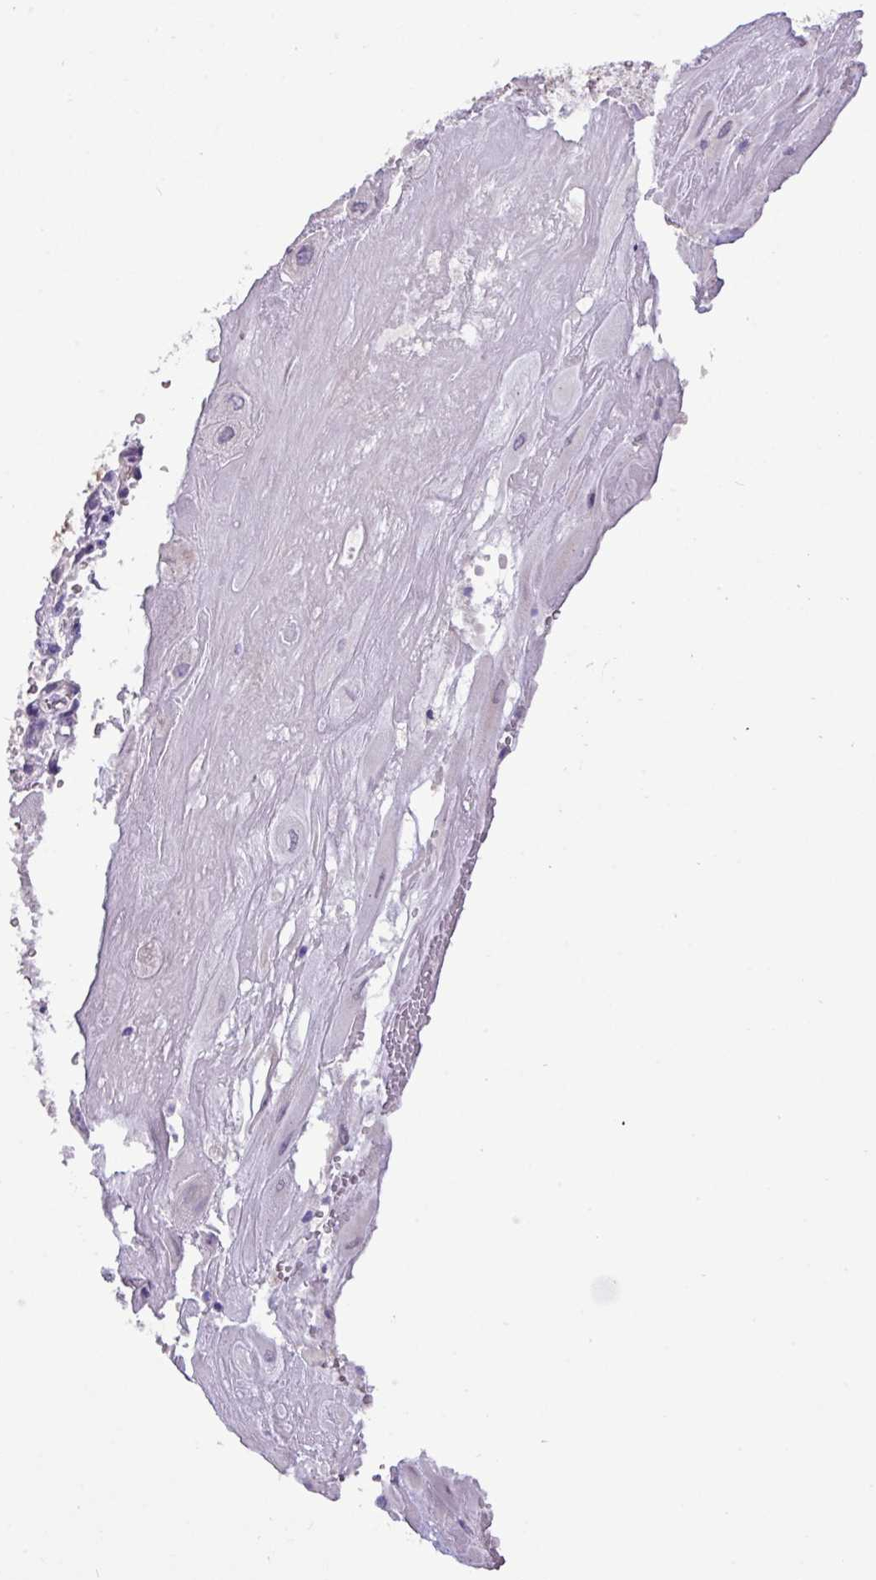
{"staining": {"intensity": "negative", "quantity": "none", "location": "none"}, "tissue": "placenta", "cell_type": "Decidual cells", "image_type": "normal", "snomed": [{"axis": "morphology", "description": "Normal tissue, NOS"}, {"axis": "topography", "description": "Placenta"}], "caption": "Placenta was stained to show a protein in brown. There is no significant positivity in decidual cells. (Immunohistochemistry (ihc), brightfield microscopy, high magnification).", "gene": "EPCAM", "patient": {"sex": "female", "age": 32}}